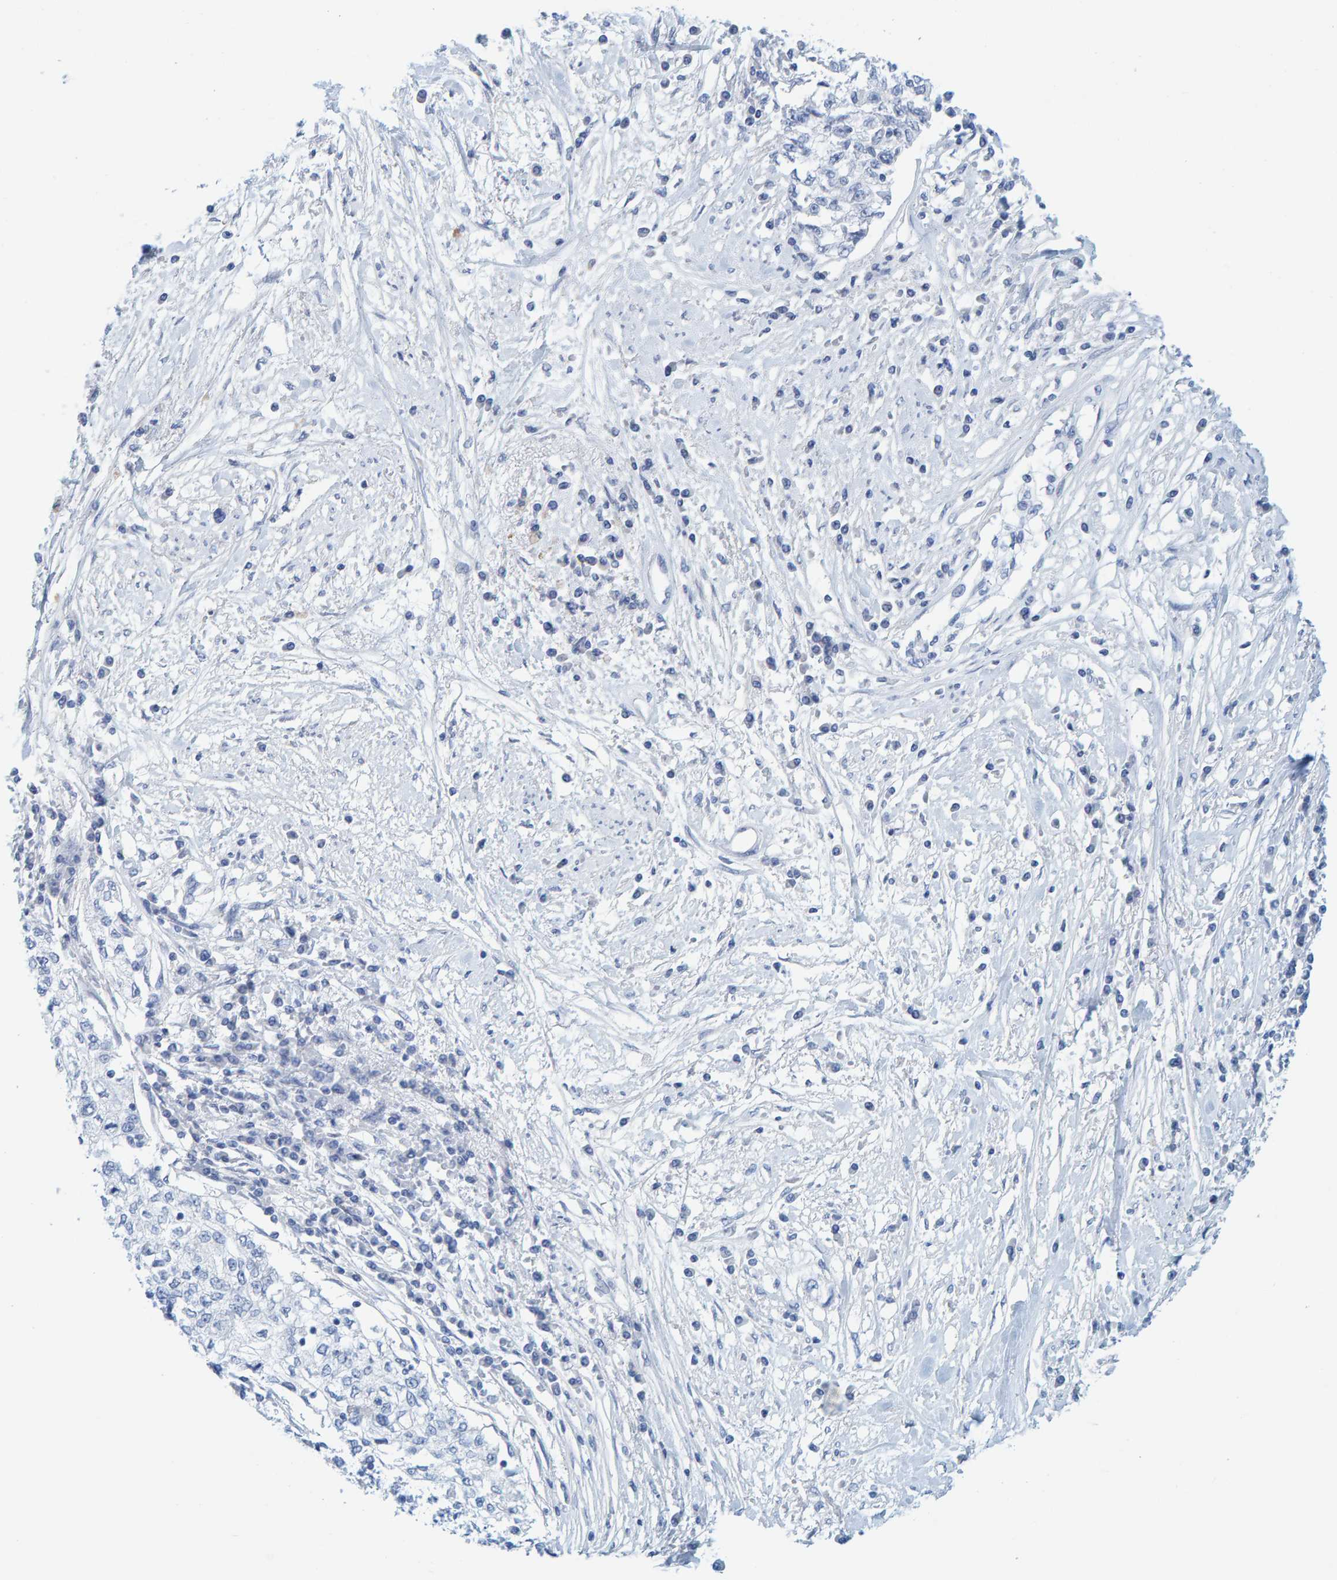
{"staining": {"intensity": "negative", "quantity": "none", "location": "none"}, "tissue": "cervical cancer", "cell_type": "Tumor cells", "image_type": "cancer", "snomed": [{"axis": "morphology", "description": "Squamous cell carcinoma, NOS"}, {"axis": "topography", "description": "Cervix"}], "caption": "Immunohistochemistry photomicrograph of human cervical cancer stained for a protein (brown), which reveals no positivity in tumor cells.", "gene": "KLHL11", "patient": {"sex": "female", "age": 57}}